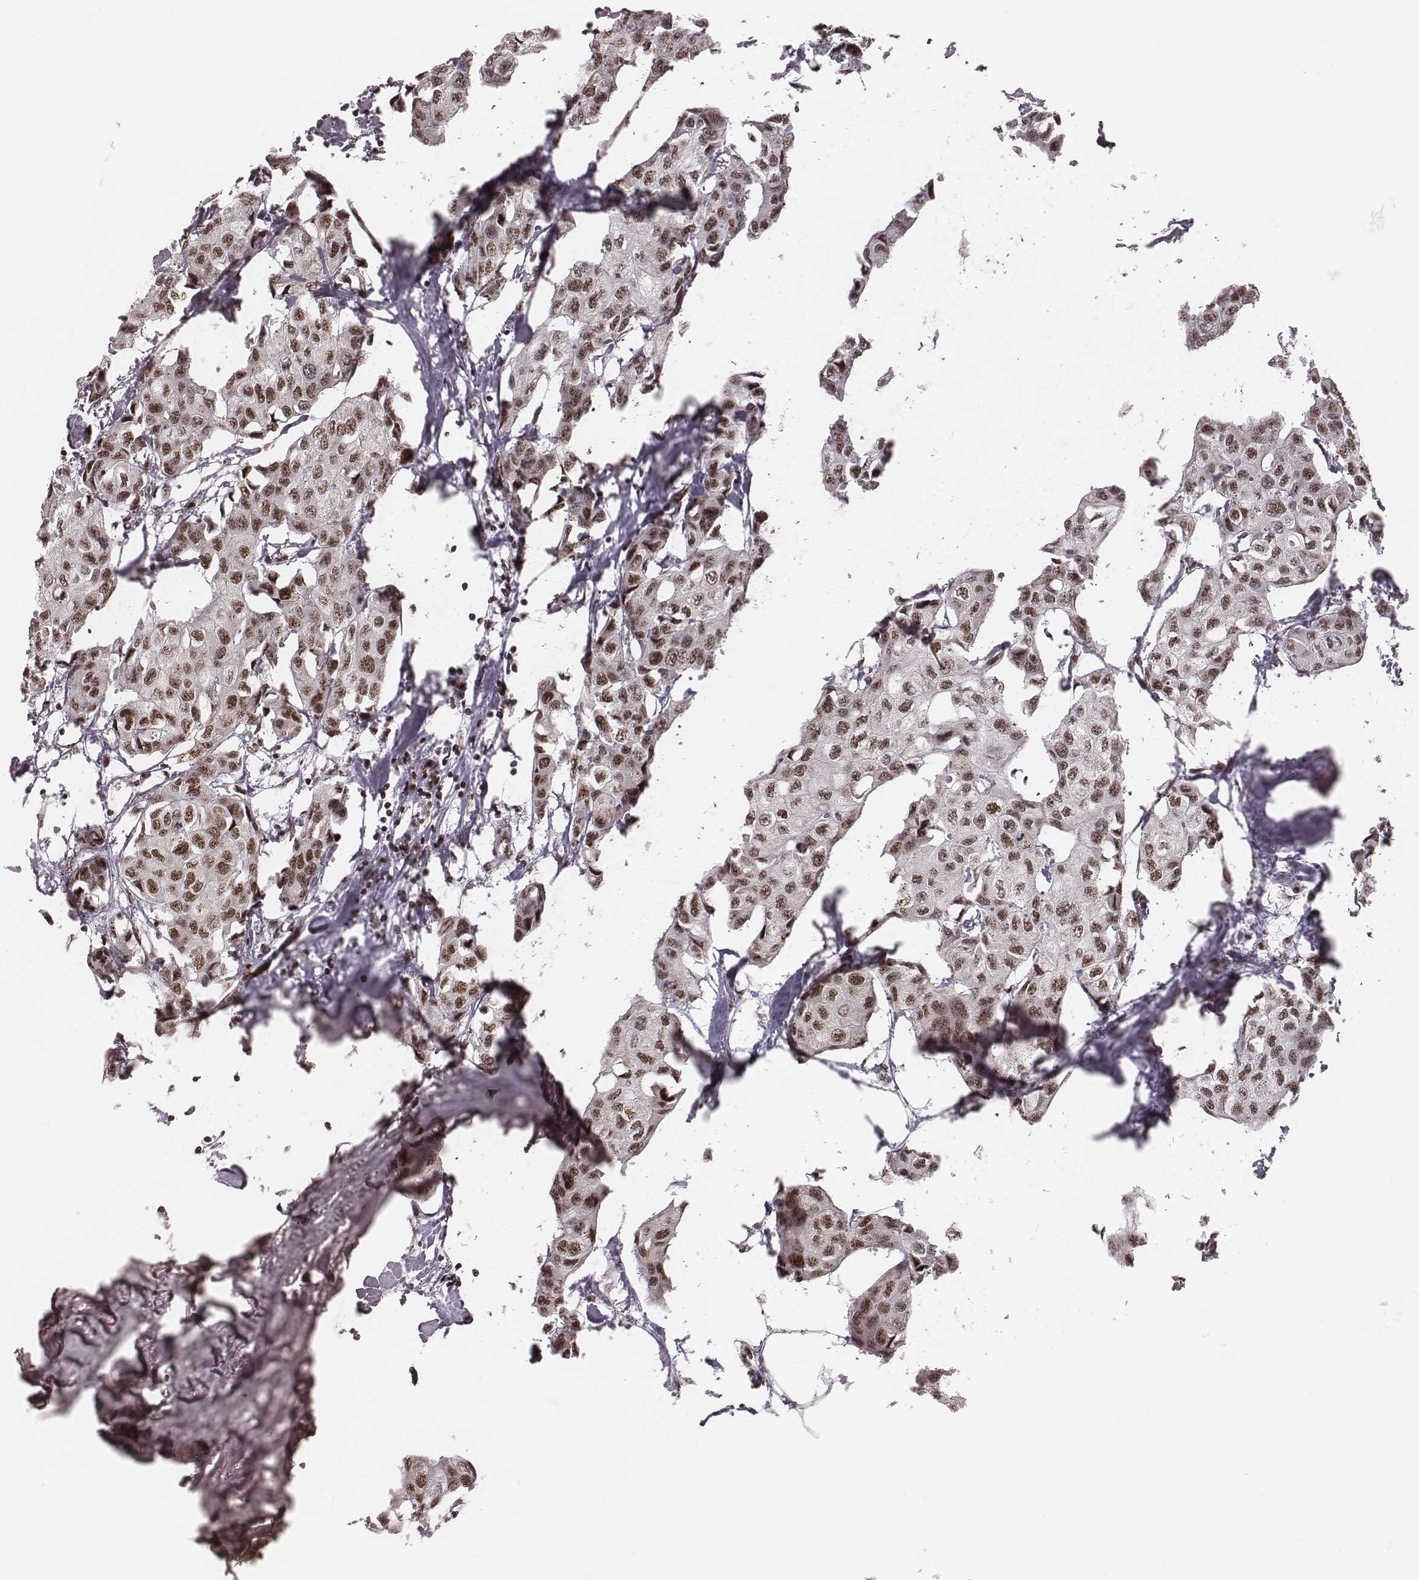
{"staining": {"intensity": "moderate", "quantity": ">75%", "location": "nuclear"}, "tissue": "breast cancer", "cell_type": "Tumor cells", "image_type": "cancer", "snomed": [{"axis": "morphology", "description": "Duct carcinoma"}, {"axis": "topography", "description": "Breast"}], "caption": "Human invasive ductal carcinoma (breast) stained for a protein (brown) shows moderate nuclear positive positivity in approximately >75% of tumor cells.", "gene": "LUC7L", "patient": {"sex": "female", "age": 80}}